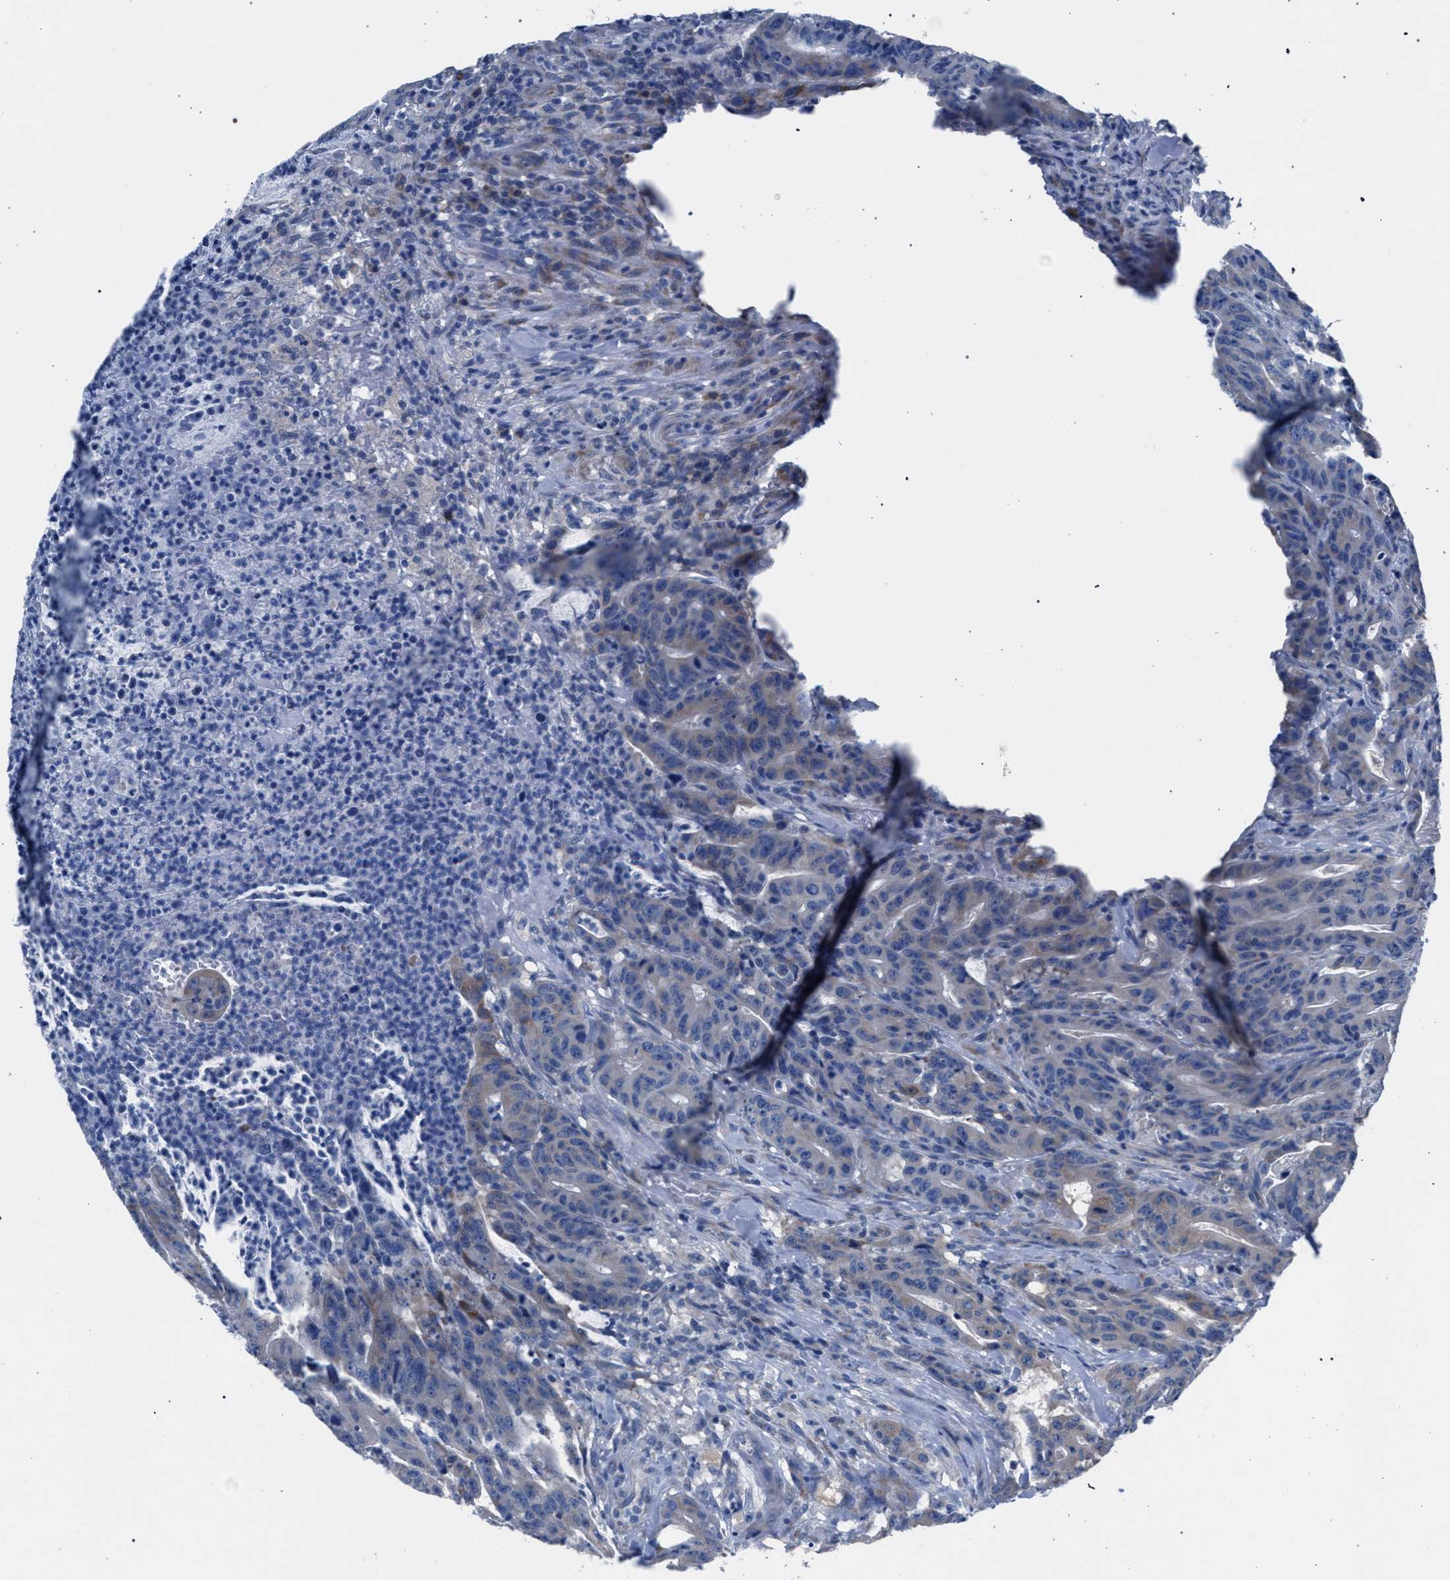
{"staining": {"intensity": "moderate", "quantity": "<25%", "location": "cytoplasmic/membranous"}, "tissue": "colorectal cancer", "cell_type": "Tumor cells", "image_type": "cancer", "snomed": [{"axis": "morphology", "description": "Adenocarcinoma, NOS"}, {"axis": "topography", "description": "Colon"}], "caption": "Adenocarcinoma (colorectal) stained with a brown dye shows moderate cytoplasmic/membranous positive staining in approximately <25% of tumor cells.", "gene": "CRYZ", "patient": {"sex": "male", "age": 45}}